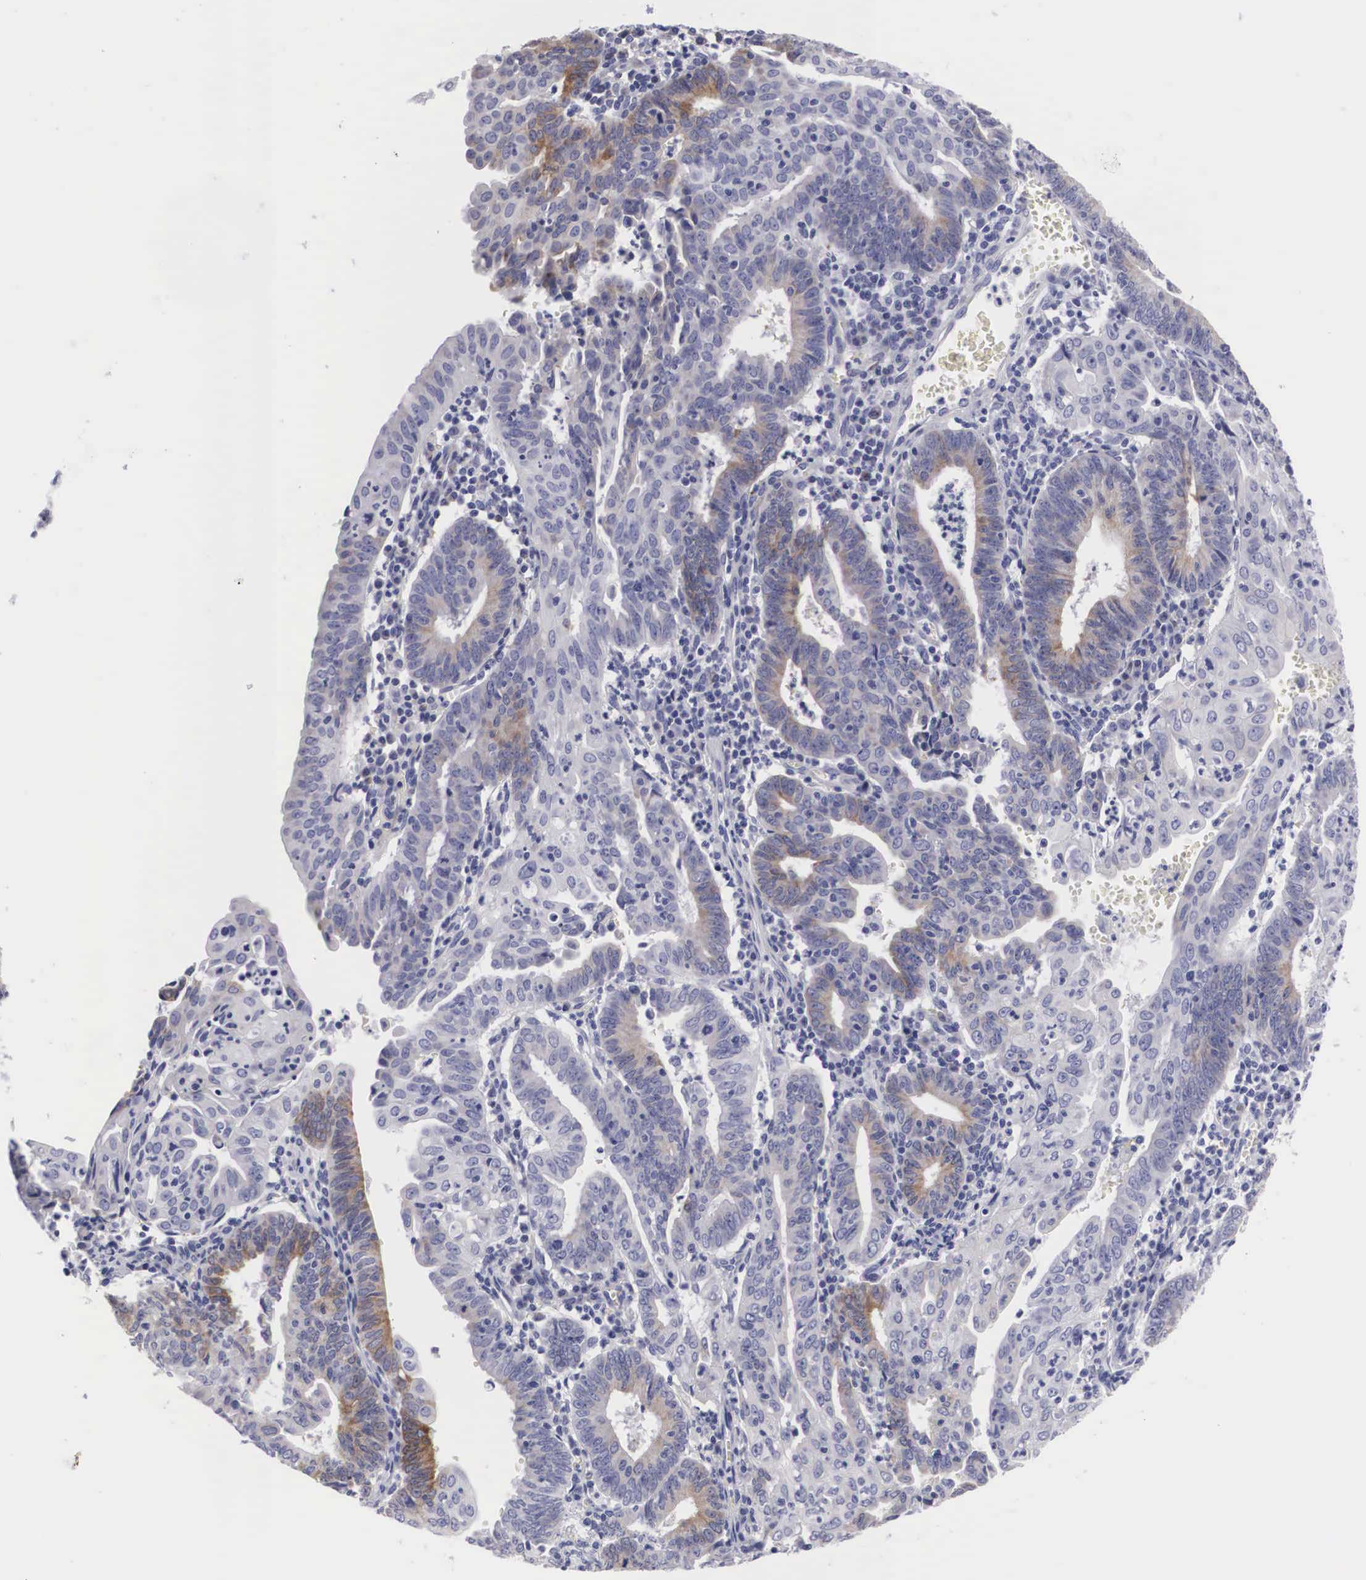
{"staining": {"intensity": "weak", "quantity": "<25%", "location": "cytoplasmic/membranous"}, "tissue": "endometrial cancer", "cell_type": "Tumor cells", "image_type": "cancer", "snomed": [{"axis": "morphology", "description": "Adenocarcinoma, NOS"}, {"axis": "topography", "description": "Endometrium"}], "caption": "DAB immunohistochemical staining of endometrial cancer (adenocarcinoma) demonstrates no significant expression in tumor cells.", "gene": "ARMCX3", "patient": {"sex": "female", "age": 60}}